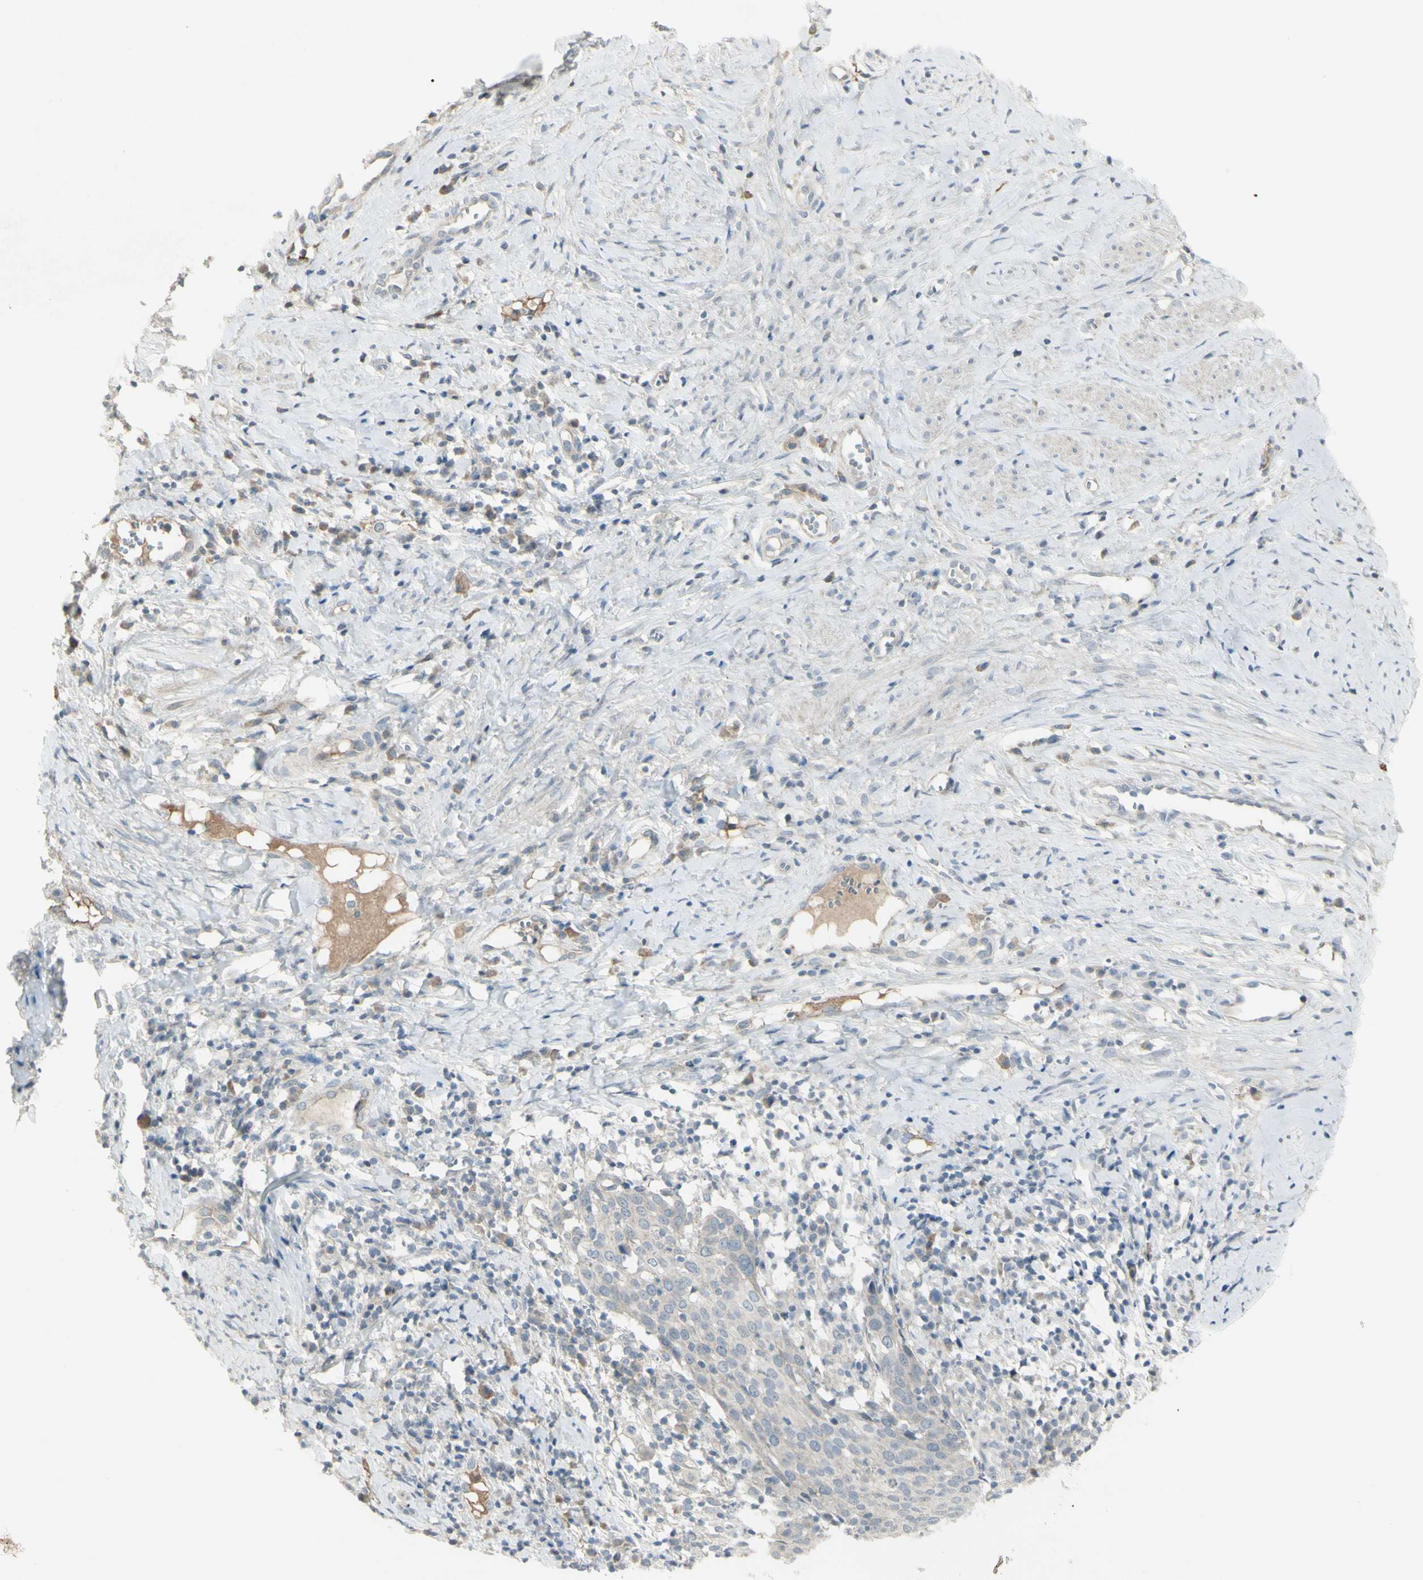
{"staining": {"intensity": "weak", "quantity": ">75%", "location": "cytoplasmic/membranous"}, "tissue": "cervical cancer", "cell_type": "Tumor cells", "image_type": "cancer", "snomed": [{"axis": "morphology", "description": "Squamous cell carcinoma, NOS"}, {"axis": "topography", "description": "Cervix"}], "caption": "Approximately >75% of tumor cells in cervical cancer (squamous cell carcinoma) display weak cytoplasmic/membranous protein positivity as visualized by brown immunohistochemical staining.", "gene": "SH3GL2", "patient": {"sex": "female", "age": 40}}